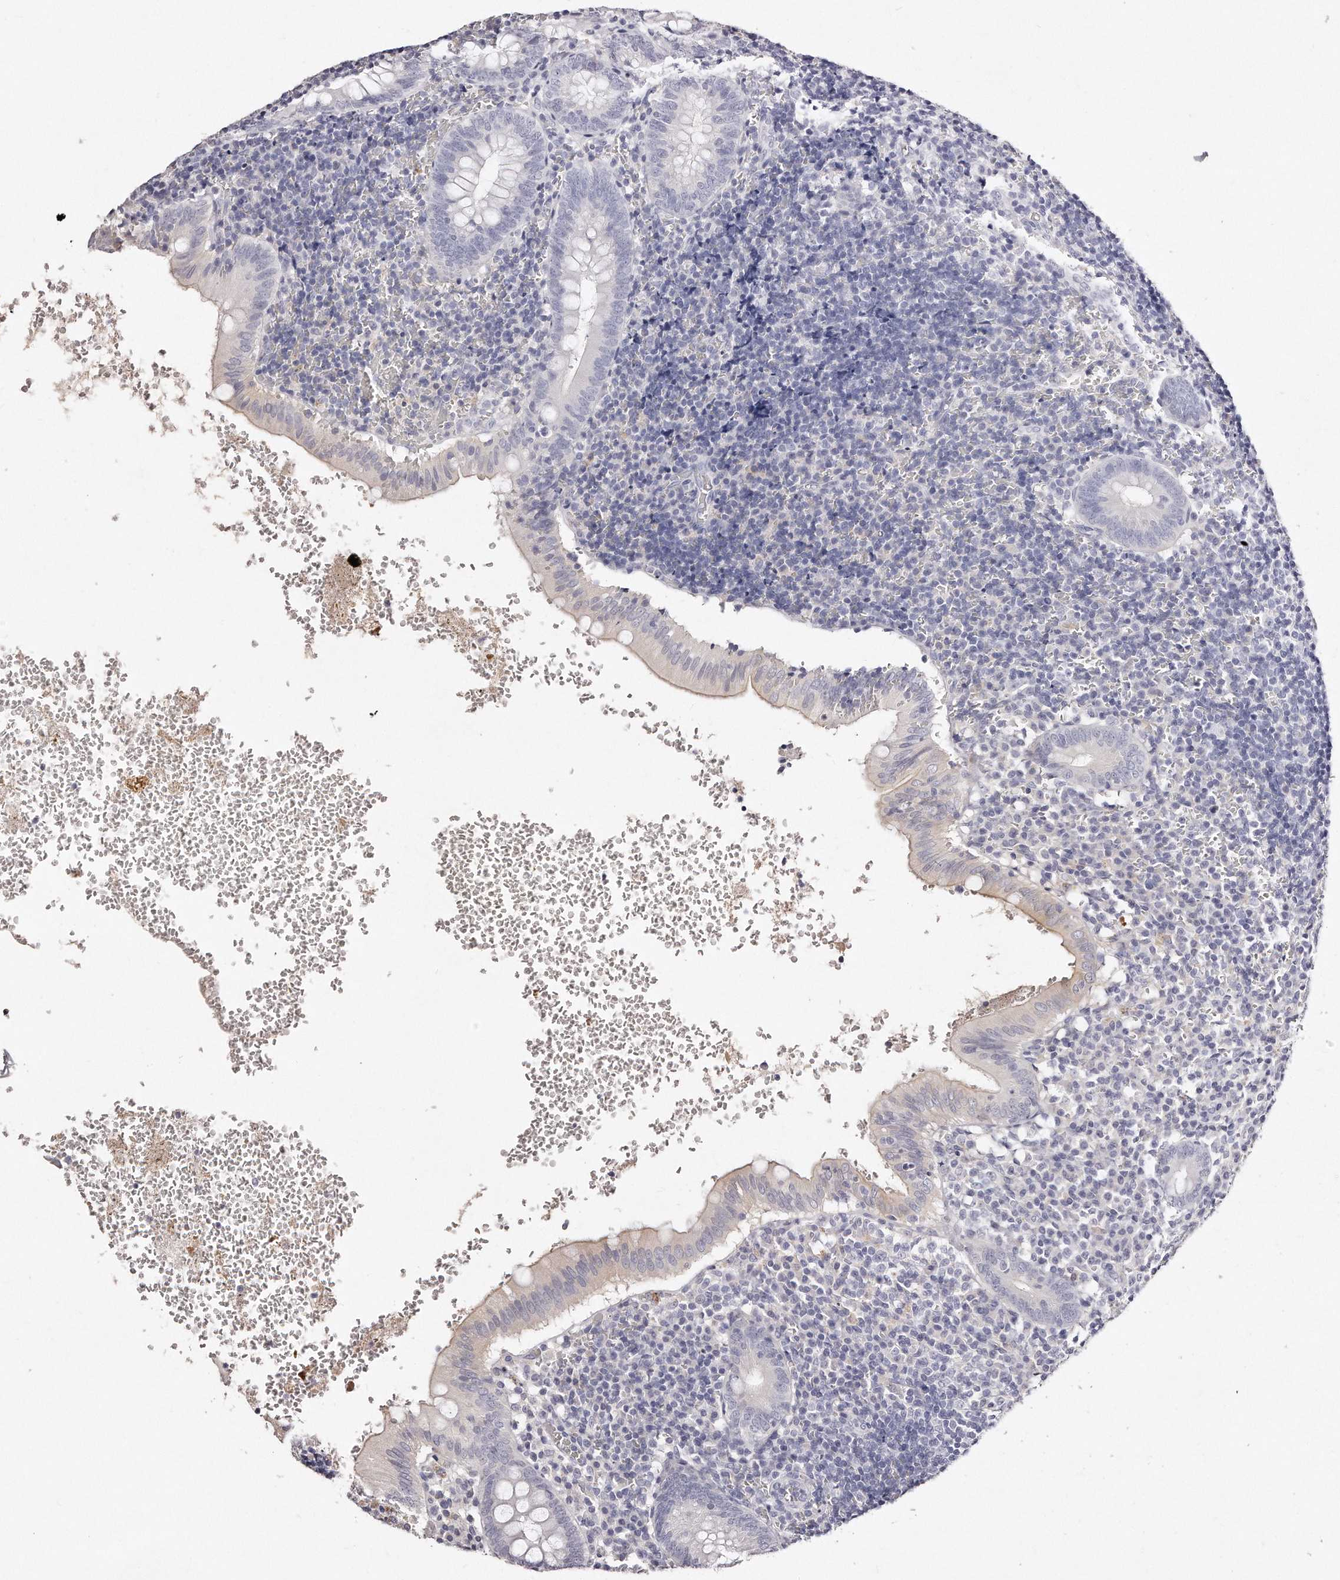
{"staining": {"intensity": "moderate", "quantity": "<25%", "location": "cytoplasmic/membranous"}, "tissue": "appendix", "cell_type": "Glandular cells", "image_type": "normal", "snomed": [{"axis": "morphology", "description": "Normal tissue, NOS"}, {"axis": "topography", "description": "Appendix"}], "caption": "Normal appendix reveals moderate cytoplasmic/membranous positivity in about <25% of glandular cells.", "gene": "GDA", "patient": {"sex": "male", "age": 8}}